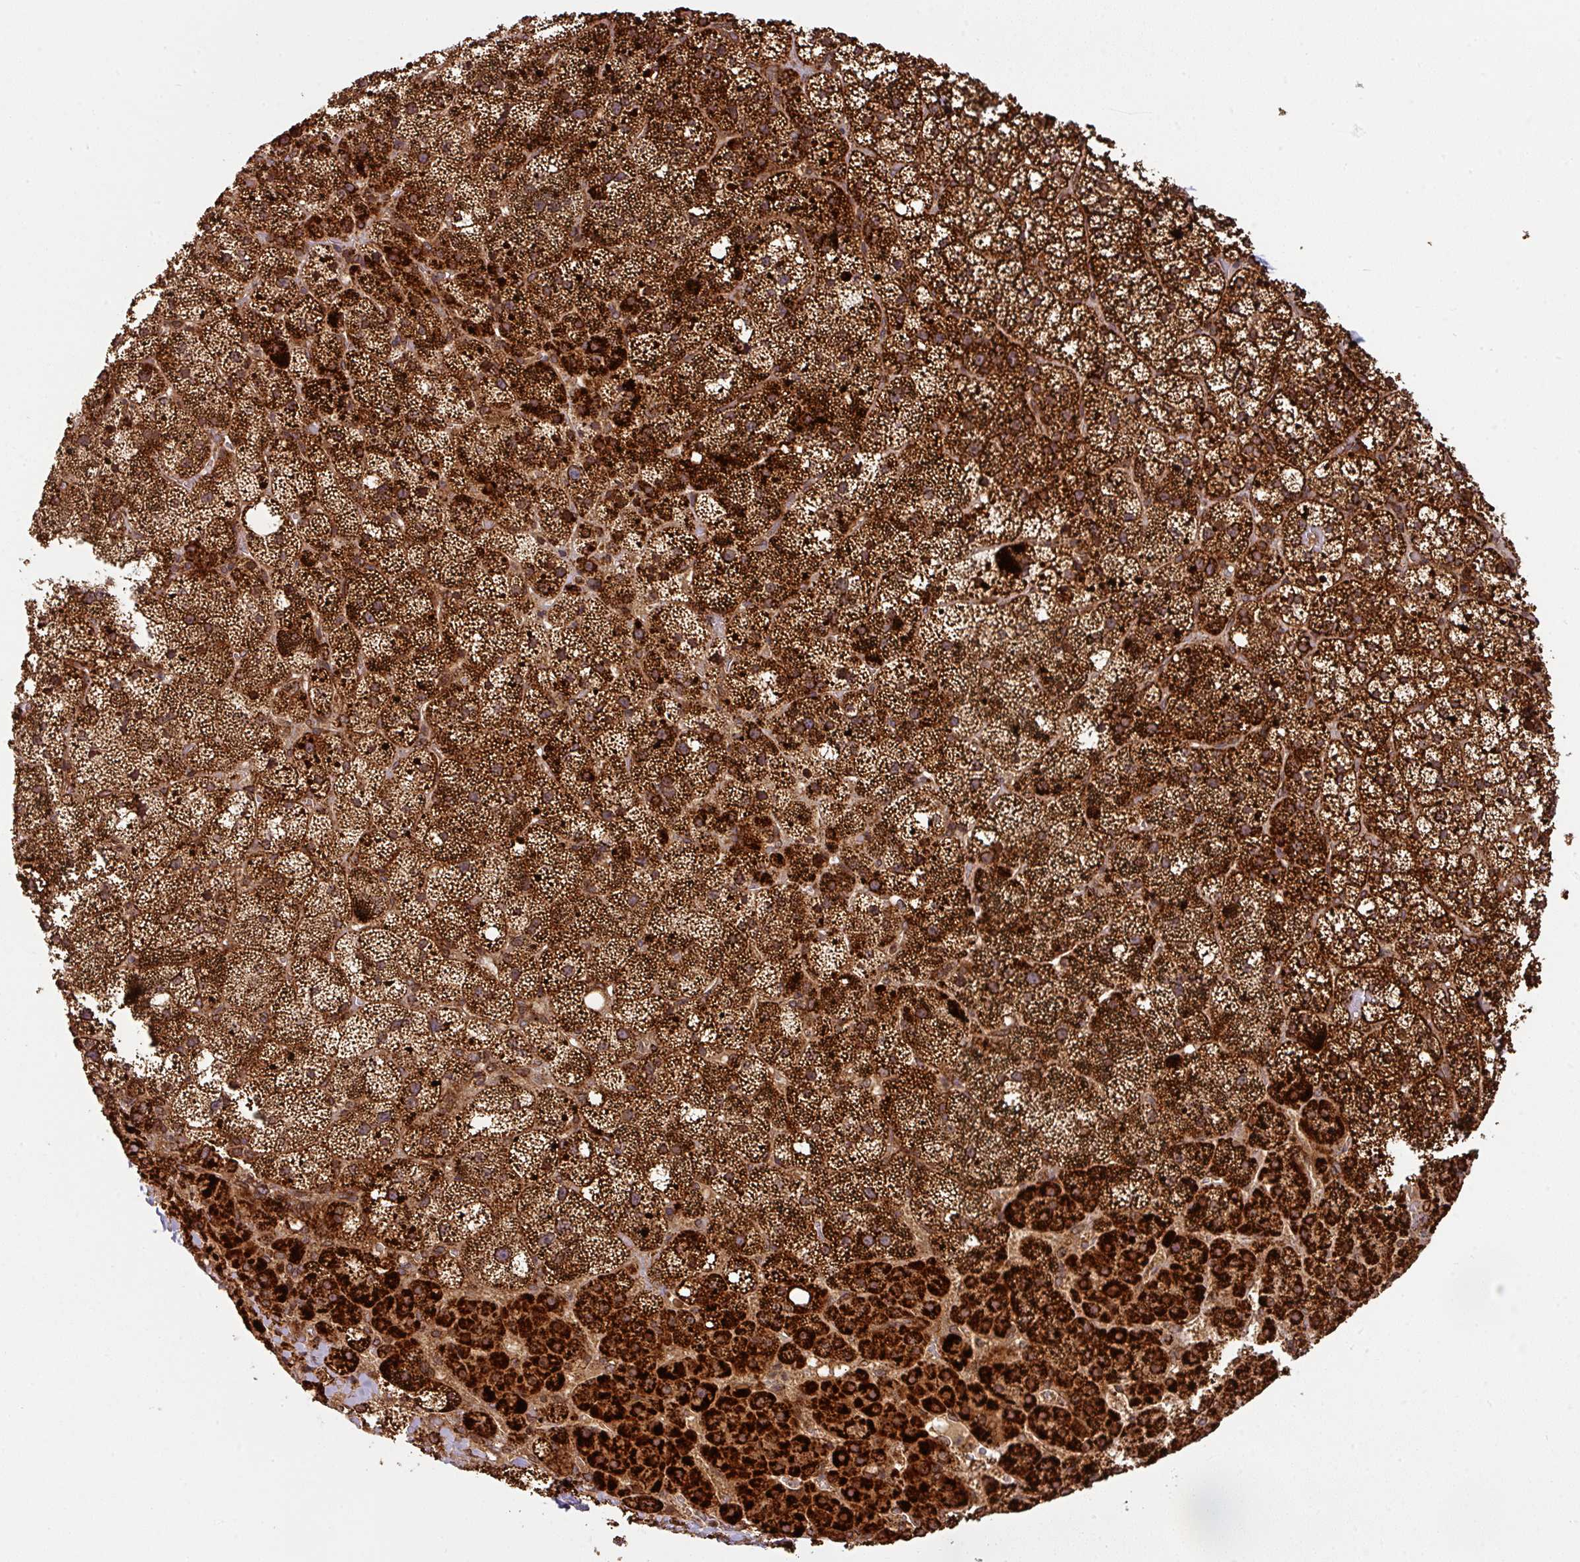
{"staining": {"intensity": "strong", "quantity": ">75%", "location": "cytoplasmic/membranous"}, "tissue": "adrenal gland", "cell_type": "Glandular cells", "image_type": "normal", "snomed": [{"axis": "morphology", "description": "Normal tissue, NOS"}, {"axis": "topography", "description": "Adrenal gland"}], "caption": "The image exhibits immunohistochemical staining of benign adrenal gland. There is strong cytoplasmic/membranous expression is appreciated in approximately >75% of glandular cells.", "gene": "TRAP1", "patient": {"sex": "male", "age": 53}}